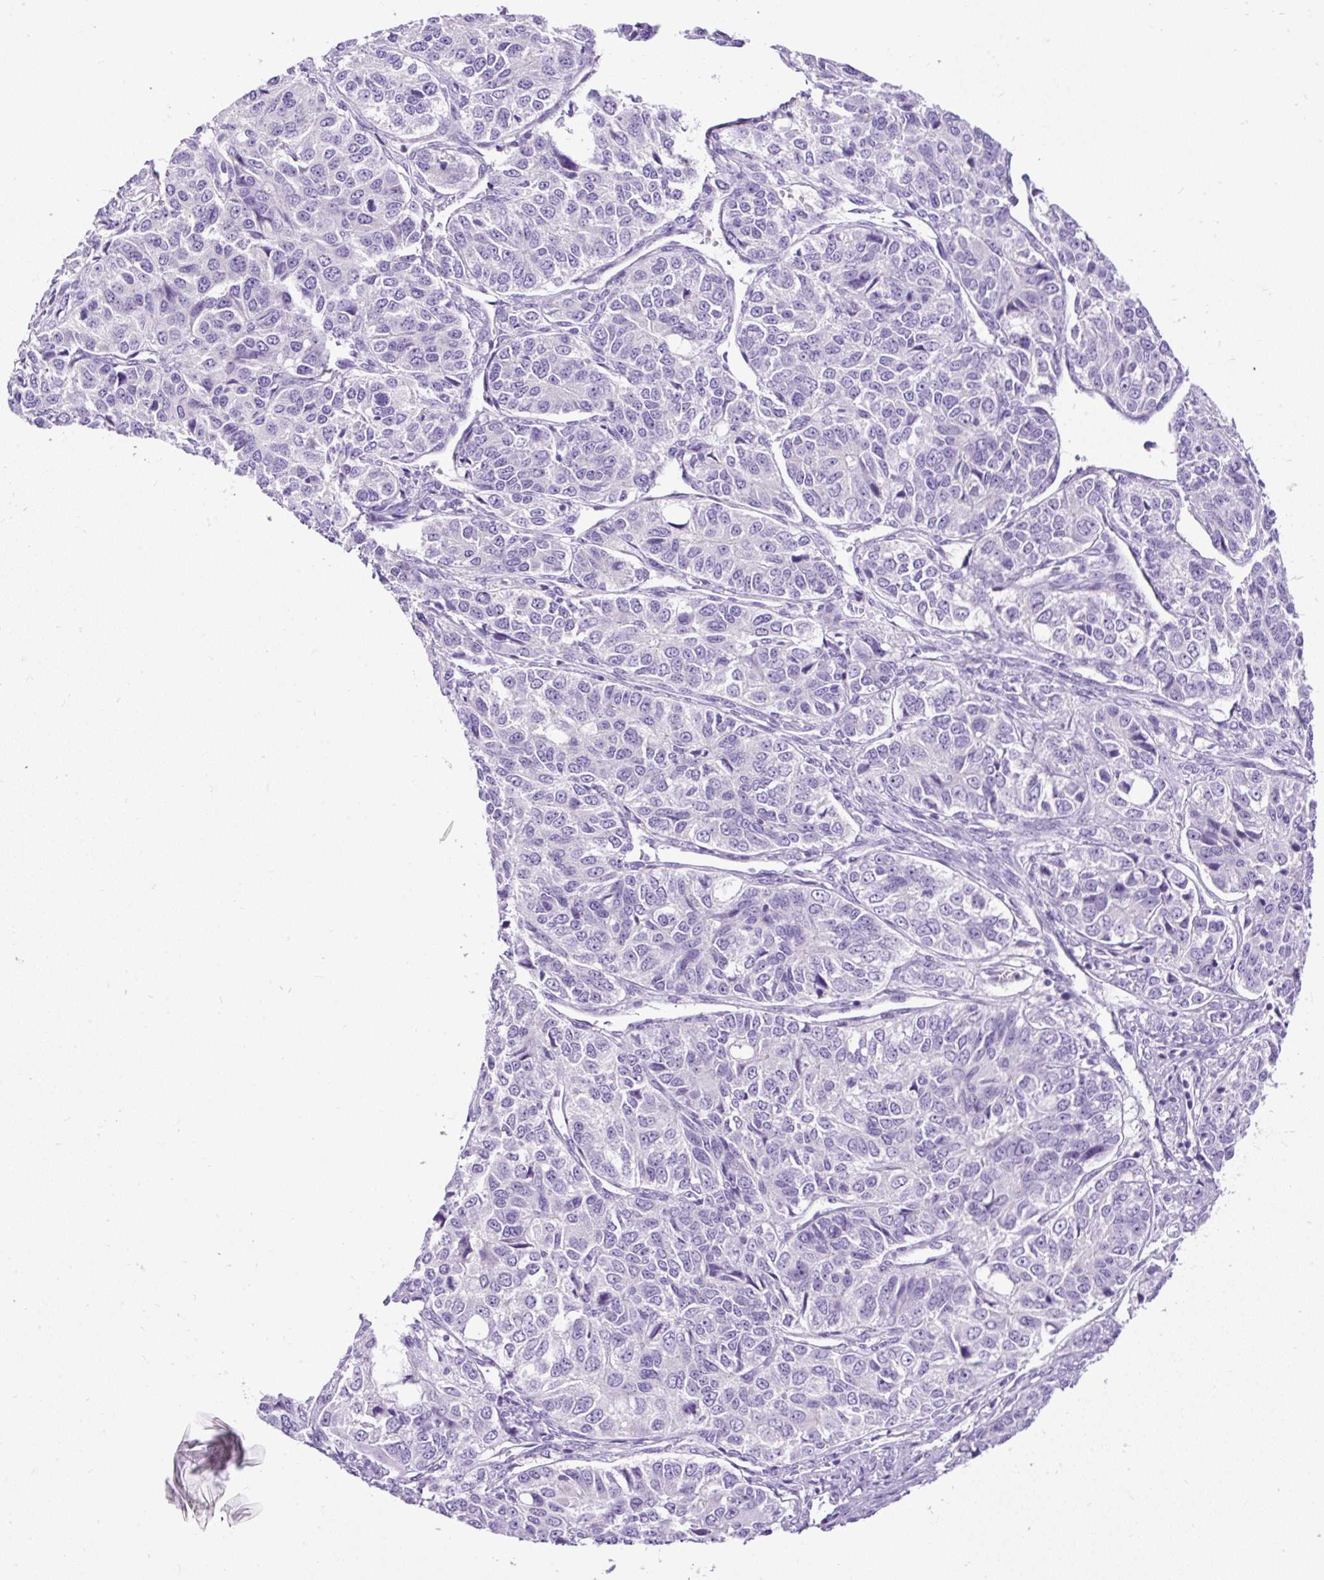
{"staining": {"intensity": "negative", "quantity": "none", "location": "none"}, "tissue": "ovarian cancer", "cell_type": "Tumor cells", "image_type": "cancer", "snomed": [{"axis": "morphology", "description": "Carcinoma, endometroid"}, {"axis": "topography", "description": "Ovary"}], "caption": "DAB (3,3'-diaminobenzidine) immunohistochemical staining of endometroid carcinoma (ovarian) reveals no significant expression in tumor cells.", "gene": "PDIA2", "patient": {"sex": "female", "age": 51}}